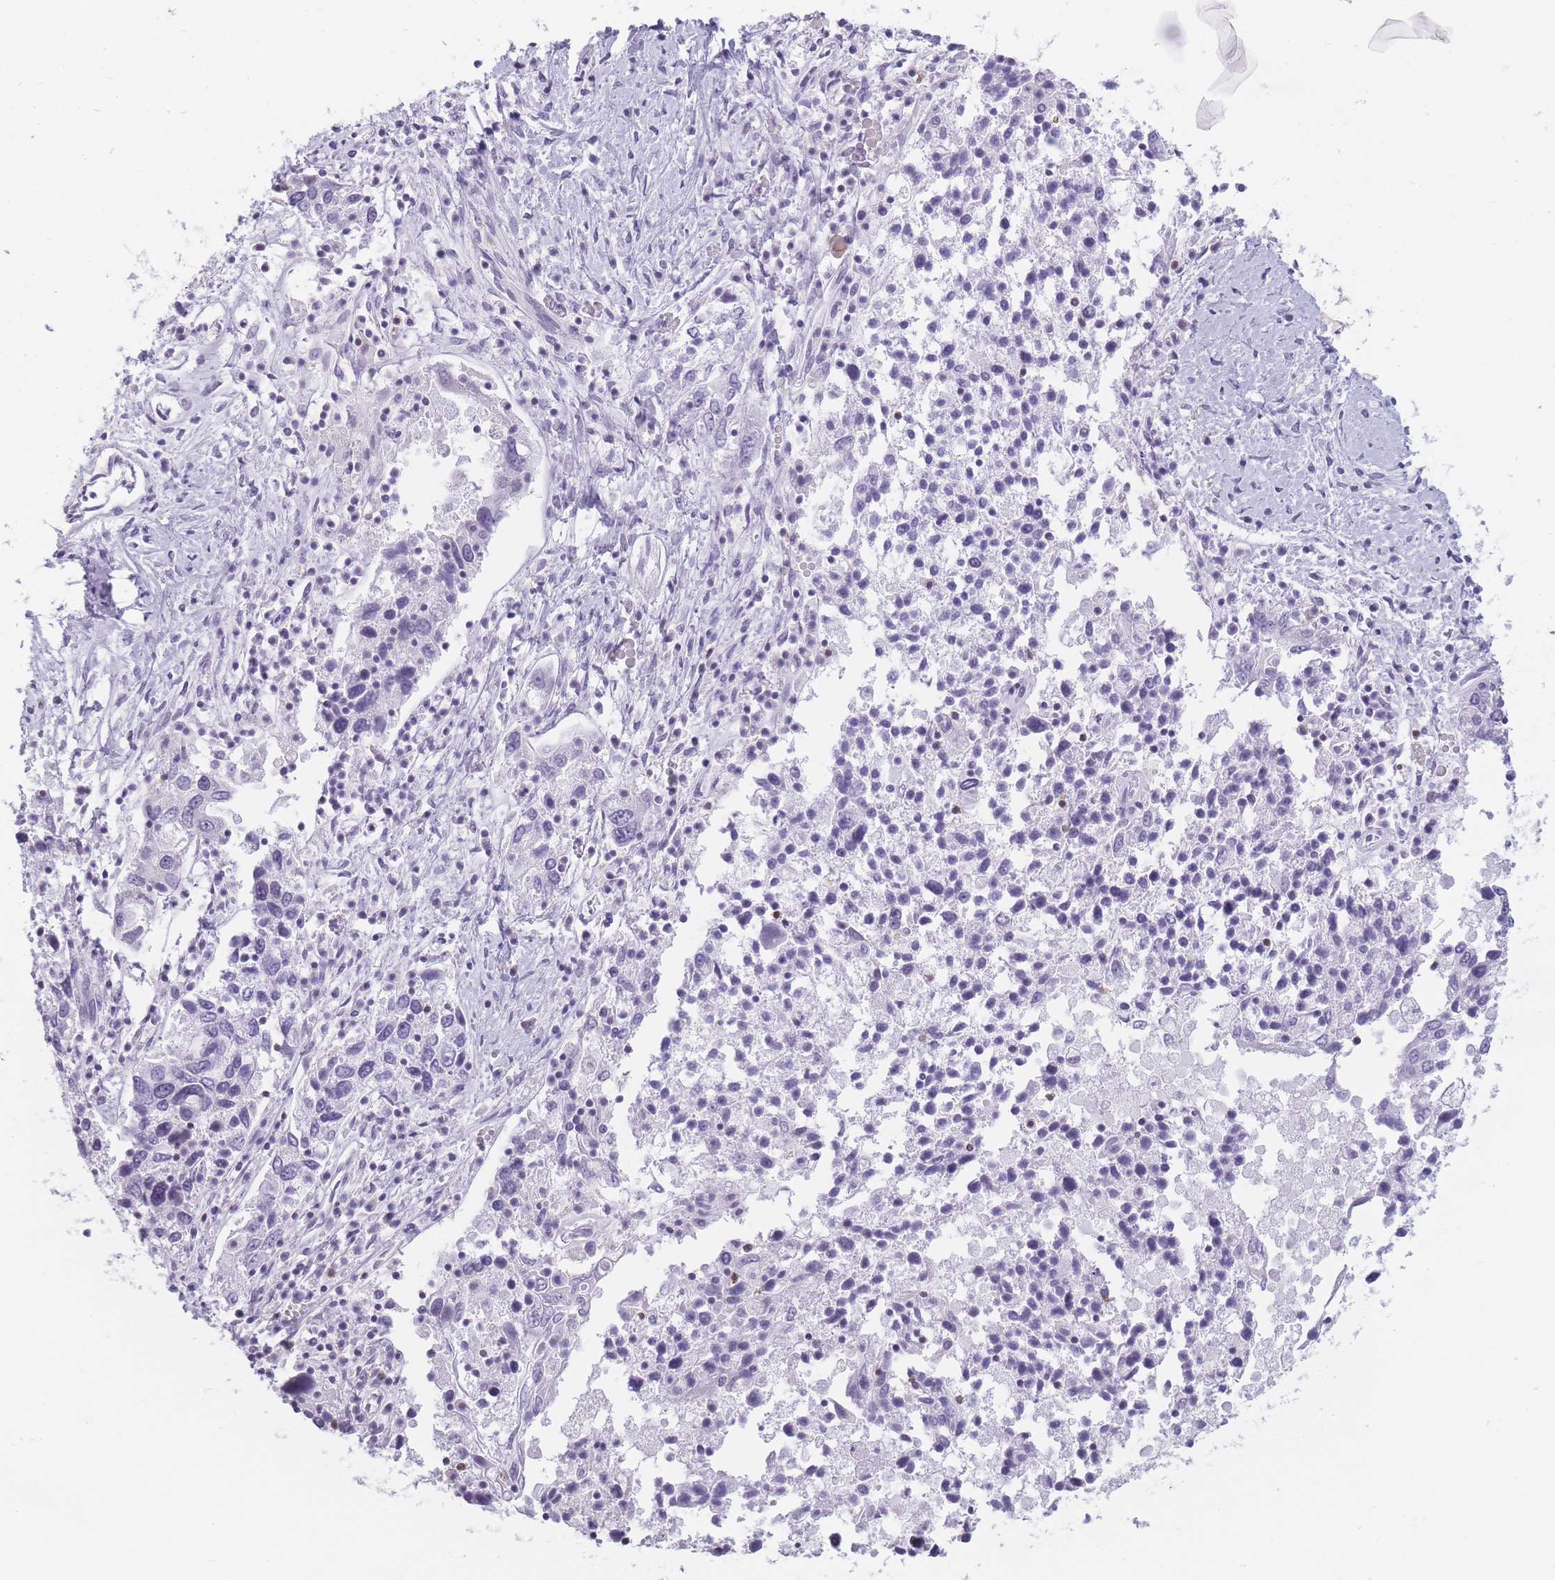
{"staining": {"intensity": "negative", "quantity": "none", "location": "none"}, "tissue": "ovarian cancer", "cell_type": "Tumor cells", "image_type": "cancer", "snomed": [{"axis": "morphology", "description": "Carcinoma, endometroid"}, {"axis": "topography", "description": "Ovary"}], "caption": "Tumor cells are negative for protein expression in human ovarian cancer (endometroid carcinoma).", "gene": "GGT1", "patient": {"sex": "female", "age": 62}}